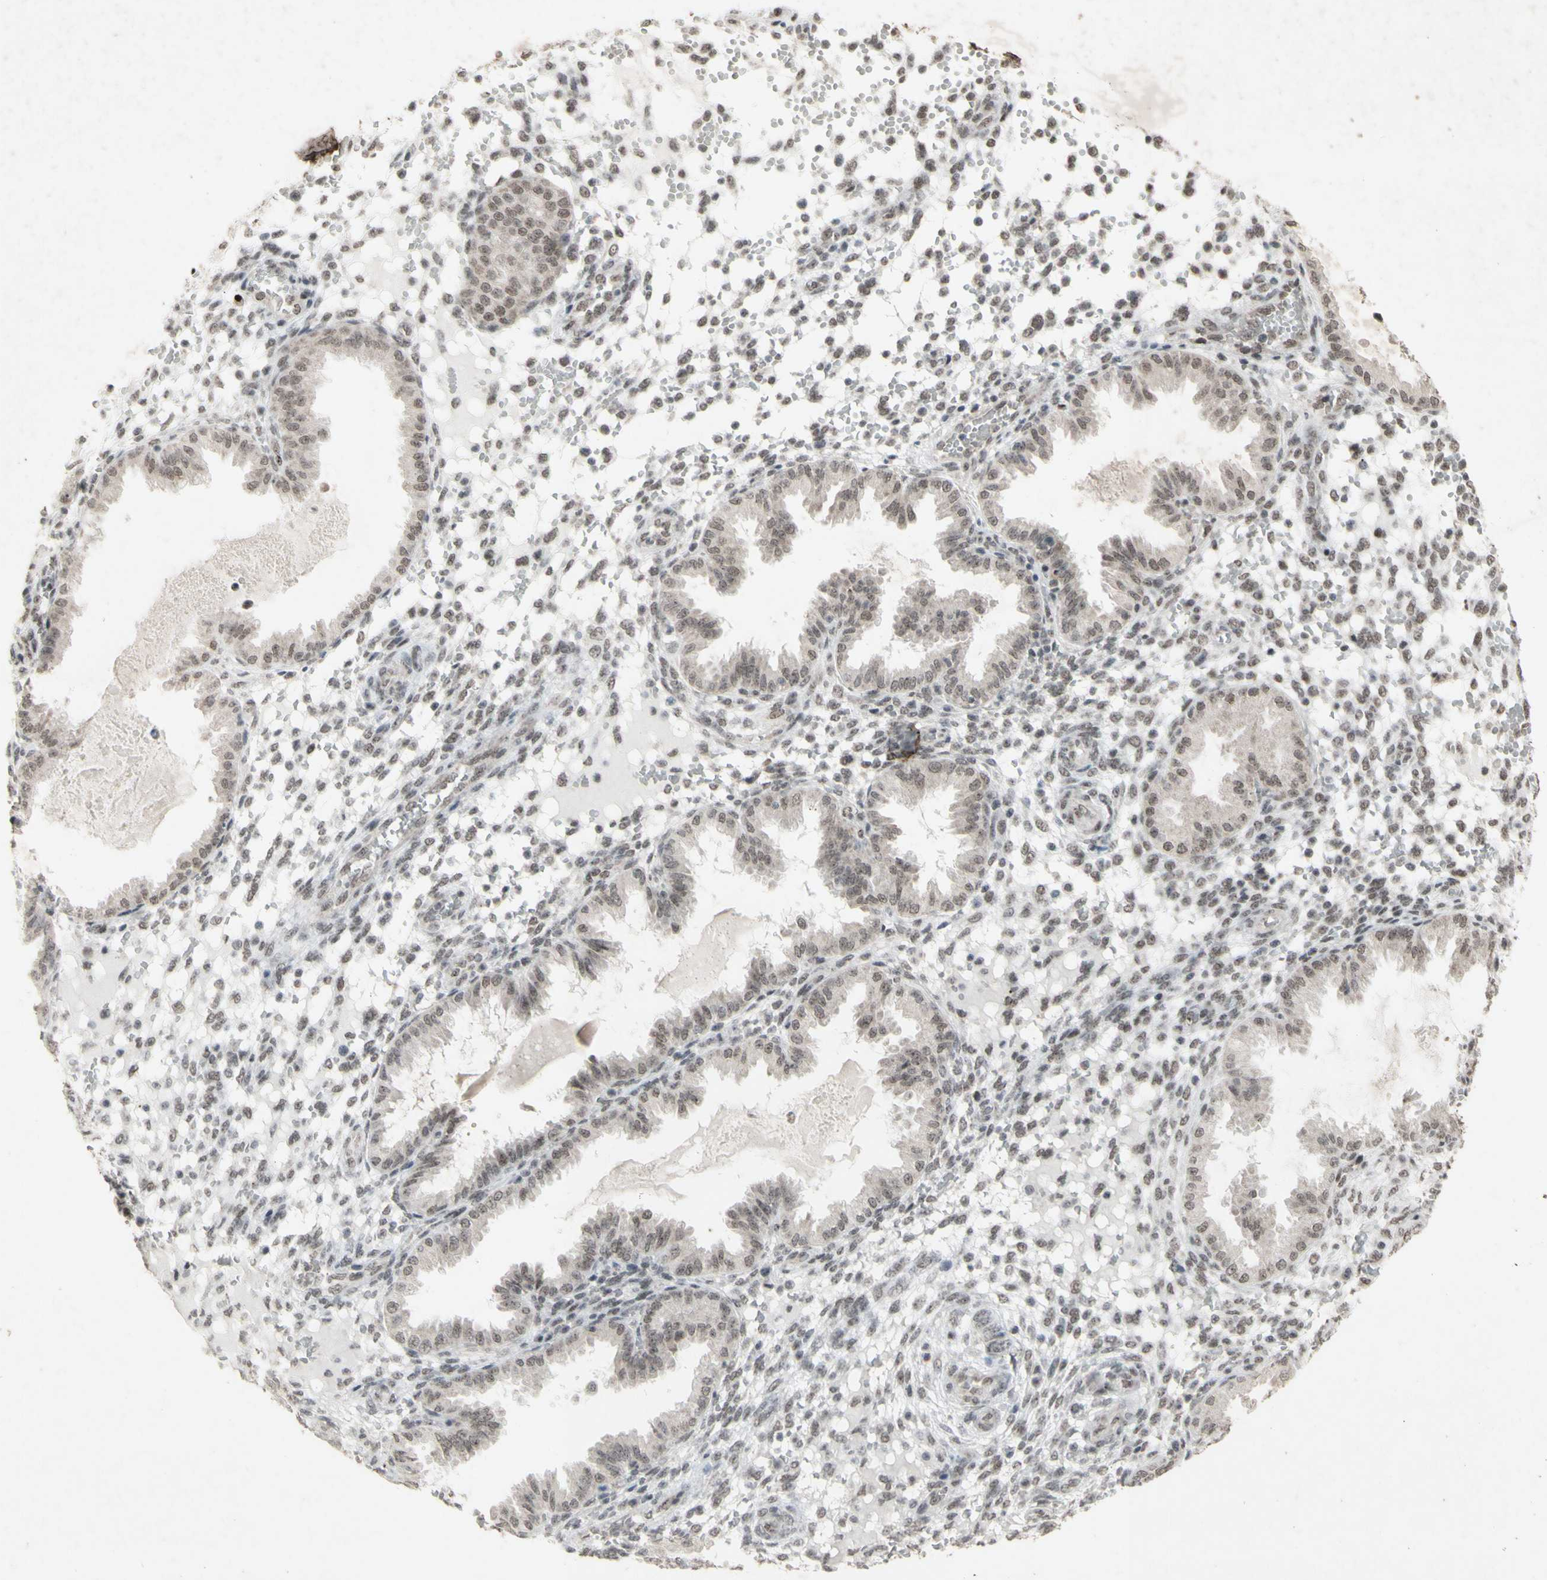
{"staining": {"intensity": "moderate", "quantity": "<25%", "location": "nuclear"}, "tissue": "endometrium", "cell_type": "Cells in endometrial stroma", "image_type": "normal", "snomed": [{"axis": "morphology", "description": "Normal tissue, NOS"}, {"axis": "topography", "description": "Endometrium"}], "caption": "High-magnification brightfield microscopy of unremarkable endometrium stained with DAB (3,3'-diaminobenzidine) (brown) and counterstained with hematoxylin (blue). cells in endometrial stroma exhibit moderate nuclear expression is present in about<25% of cells. (Stains: DAB (3,3'-diaminobenzidine) in brown, nuclei in blue, Microscopy: brightfield microscopy at high magnification).", "gene": "CENPB", "patient": {"sex": "female", "age": 33}}